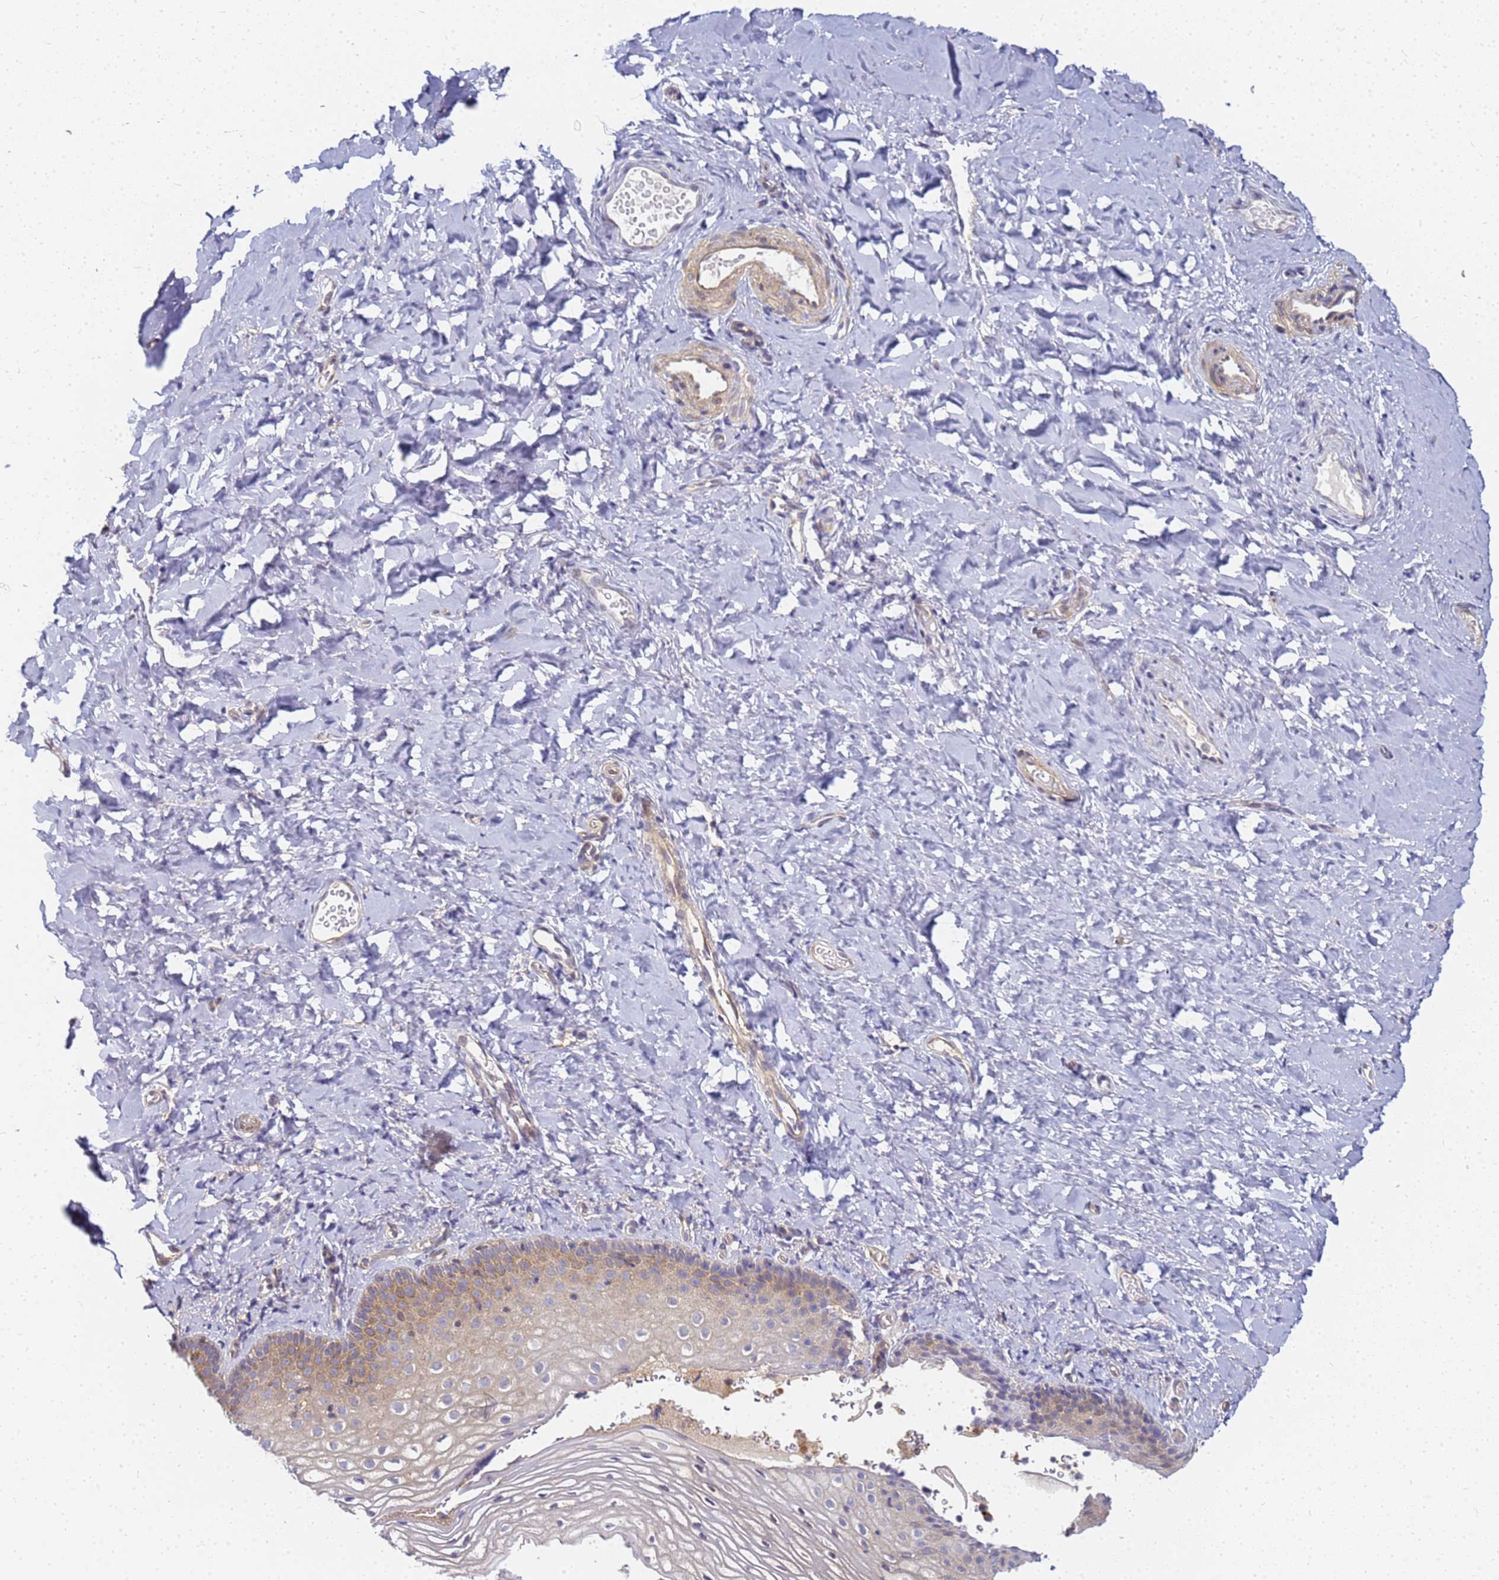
{"staining": {"intensity": "moderate", "quantity": "25%-75%", "location": "cytoplasmic/membranous"}, "tissue": "vagina", "cell_type": "Squamous epithelial cells", "image_type": "normal", "snomed": [{"axis": "morphology", "description": "Normal tissue, NOS"}, {"axis": "topography", "description": "Vagina"}], "caption": "Immunohistochemical staining of benign human vagina displays medium levels of moderate cytoplasmic/membranous expression in approximately 25%-75% of squamous epithelial cells.", "gene": "CHM", "patient": {"sex": "female", "age": 60}}